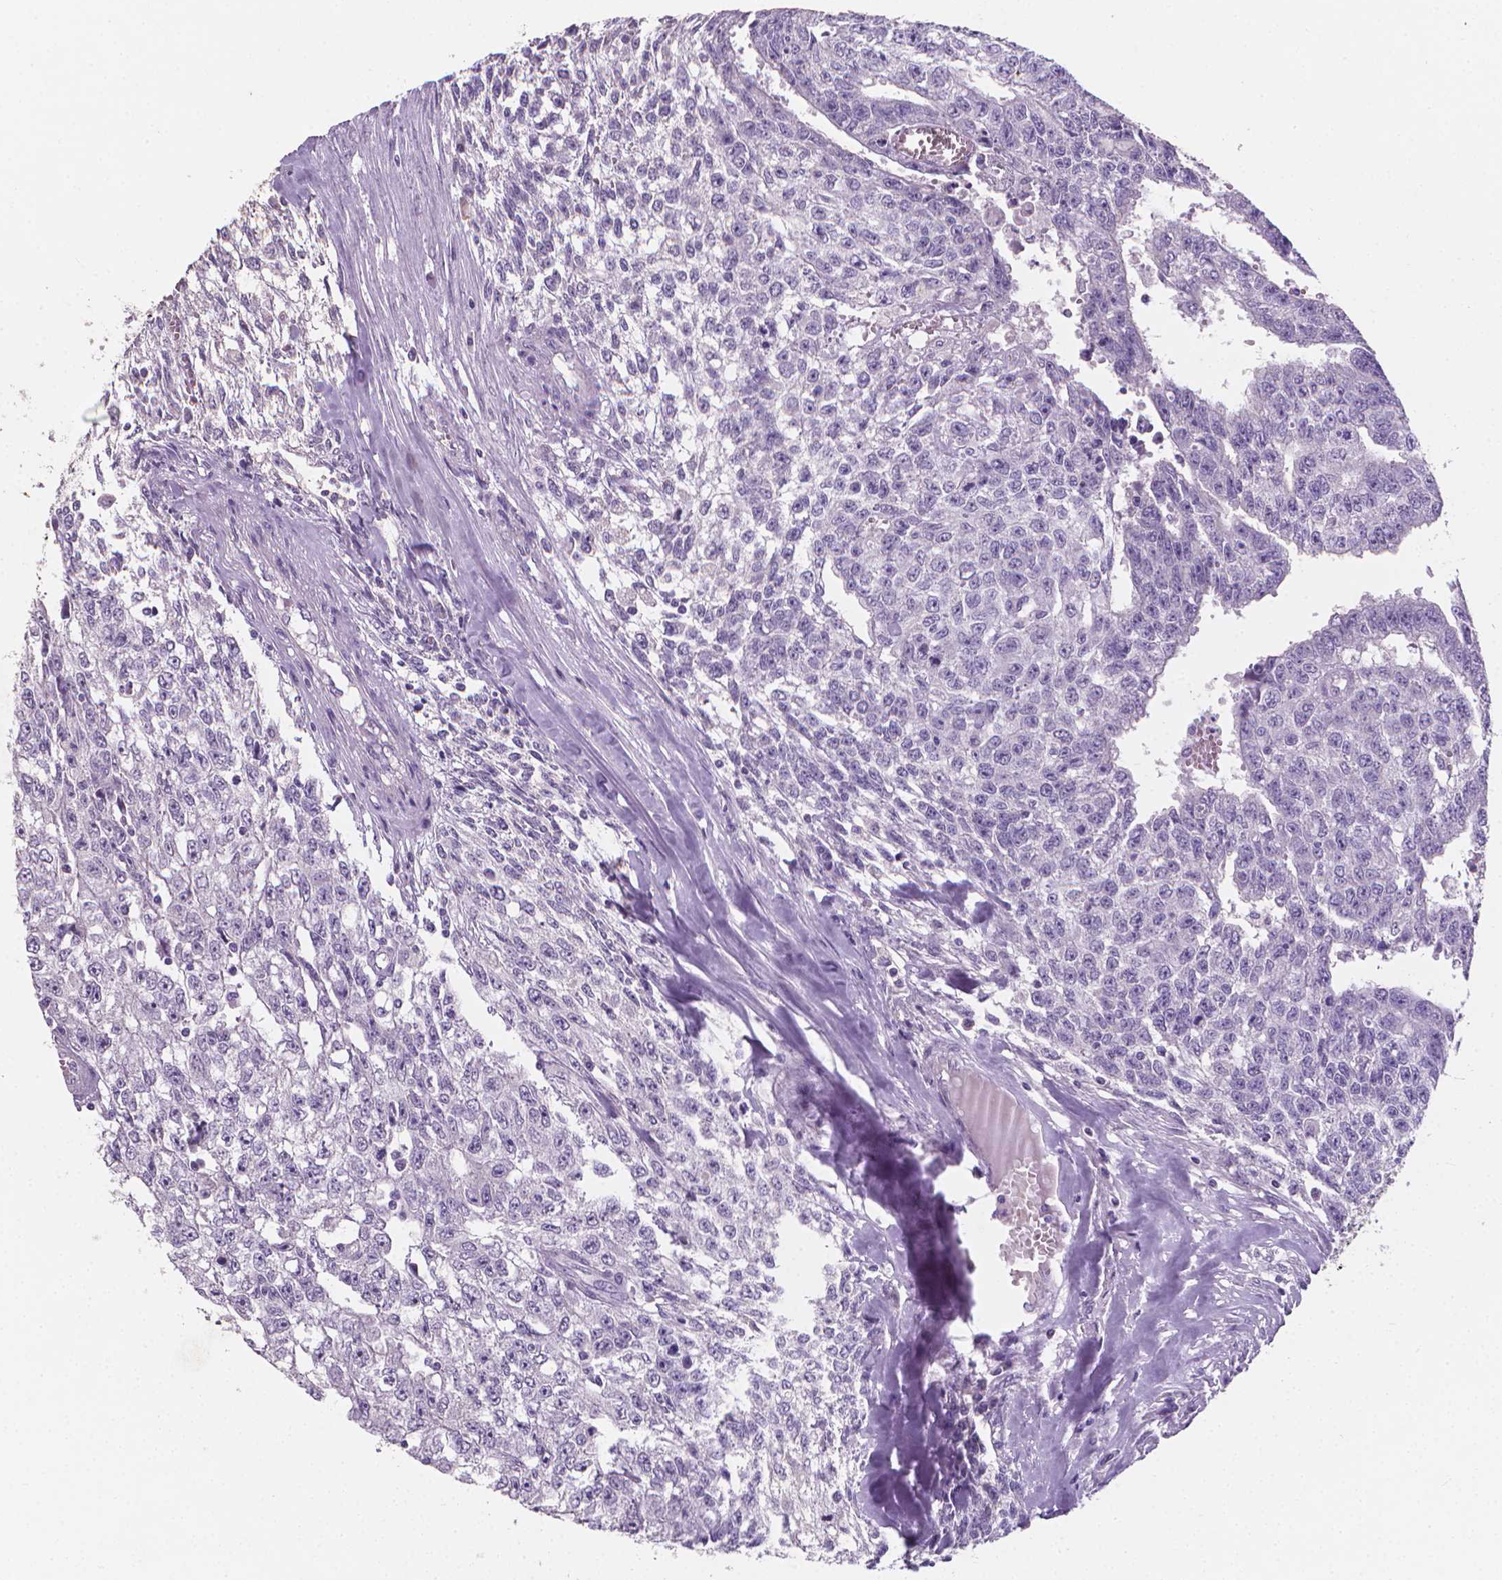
{"staining": {"intensity": "negative", "quantity": "none", "location": "none"}, "tissue": "testis cancer", "cell_type": "Tumor cells", "image_type": "cancer", "snomed": [{"axis": "morphology", "description": "Carcinoma, Embryonal, NOS"}, {"axis": "morphology", "description": "Teratoma, malignant, NOS"}, {"axis": "topography", "description": "Testis"}], "caption": "Tumor cells are negative for brown protein staining in testis cancer.", "gene": "XPNPEP2", "patient": {"sex": "male", "age": 24}}